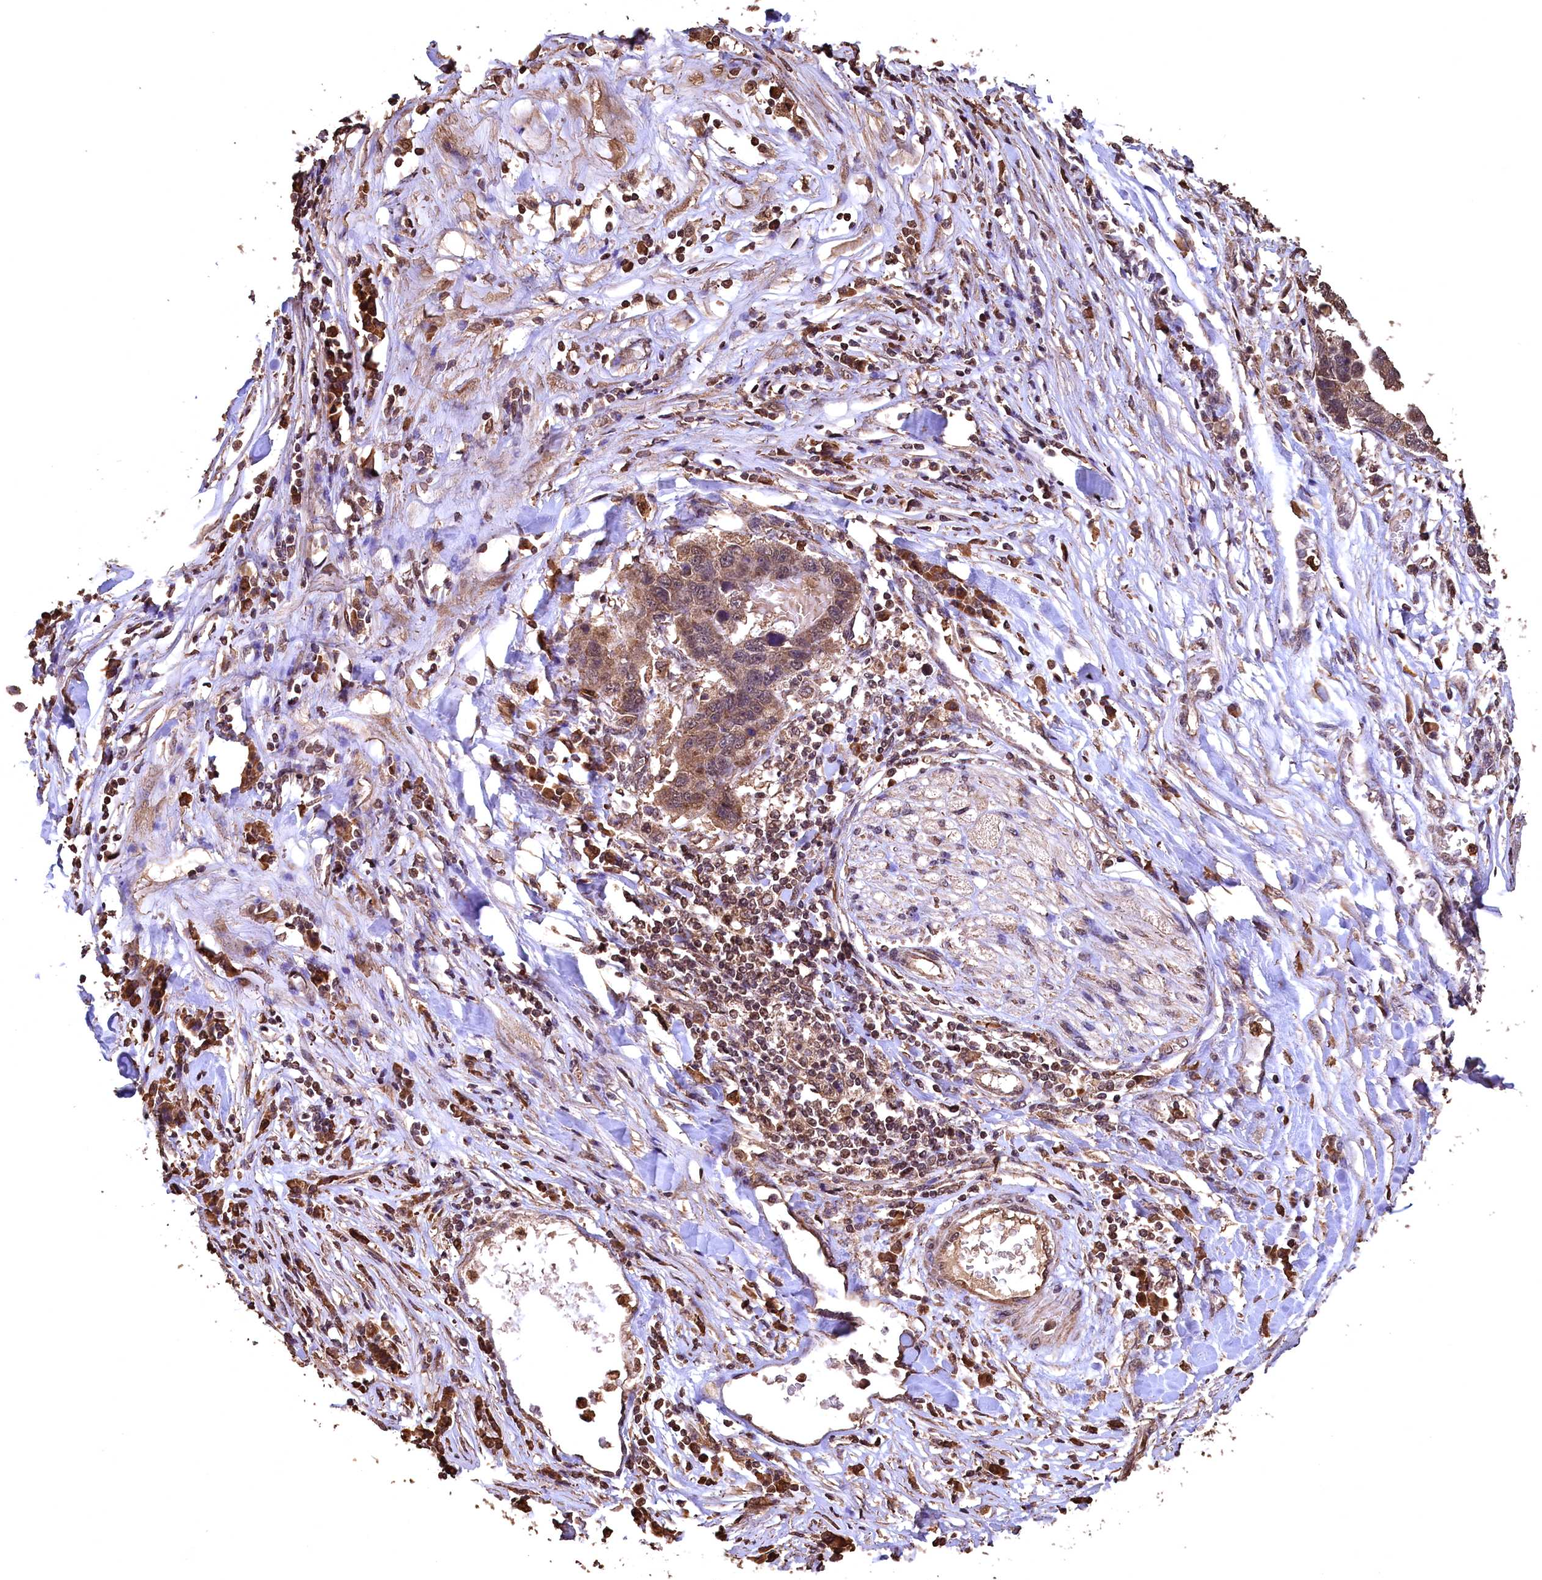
{"staining": {"intensity": "weak", "quantity": ">75%", "location": "cytoplasmic/membranous,nuclear"}, "tissue": "pancreatic cancer", "cell_type": "Tumor cells", "image_type": "cancer", "snomed": [{"axis": "morphology", "description": "Adenocarcinoma, NOS"}, {"axis": "topography", "description": "Pancreas"}], "caption": "Pancreatic adenocarcinoma stained with a brown dye exhibits weak cytoplasmic/membranous and nuclear positive positivity in approximately >75% of tumor cells.", "gene": "CEP57L1", "patient": {"sex": "female", "age": 61}}